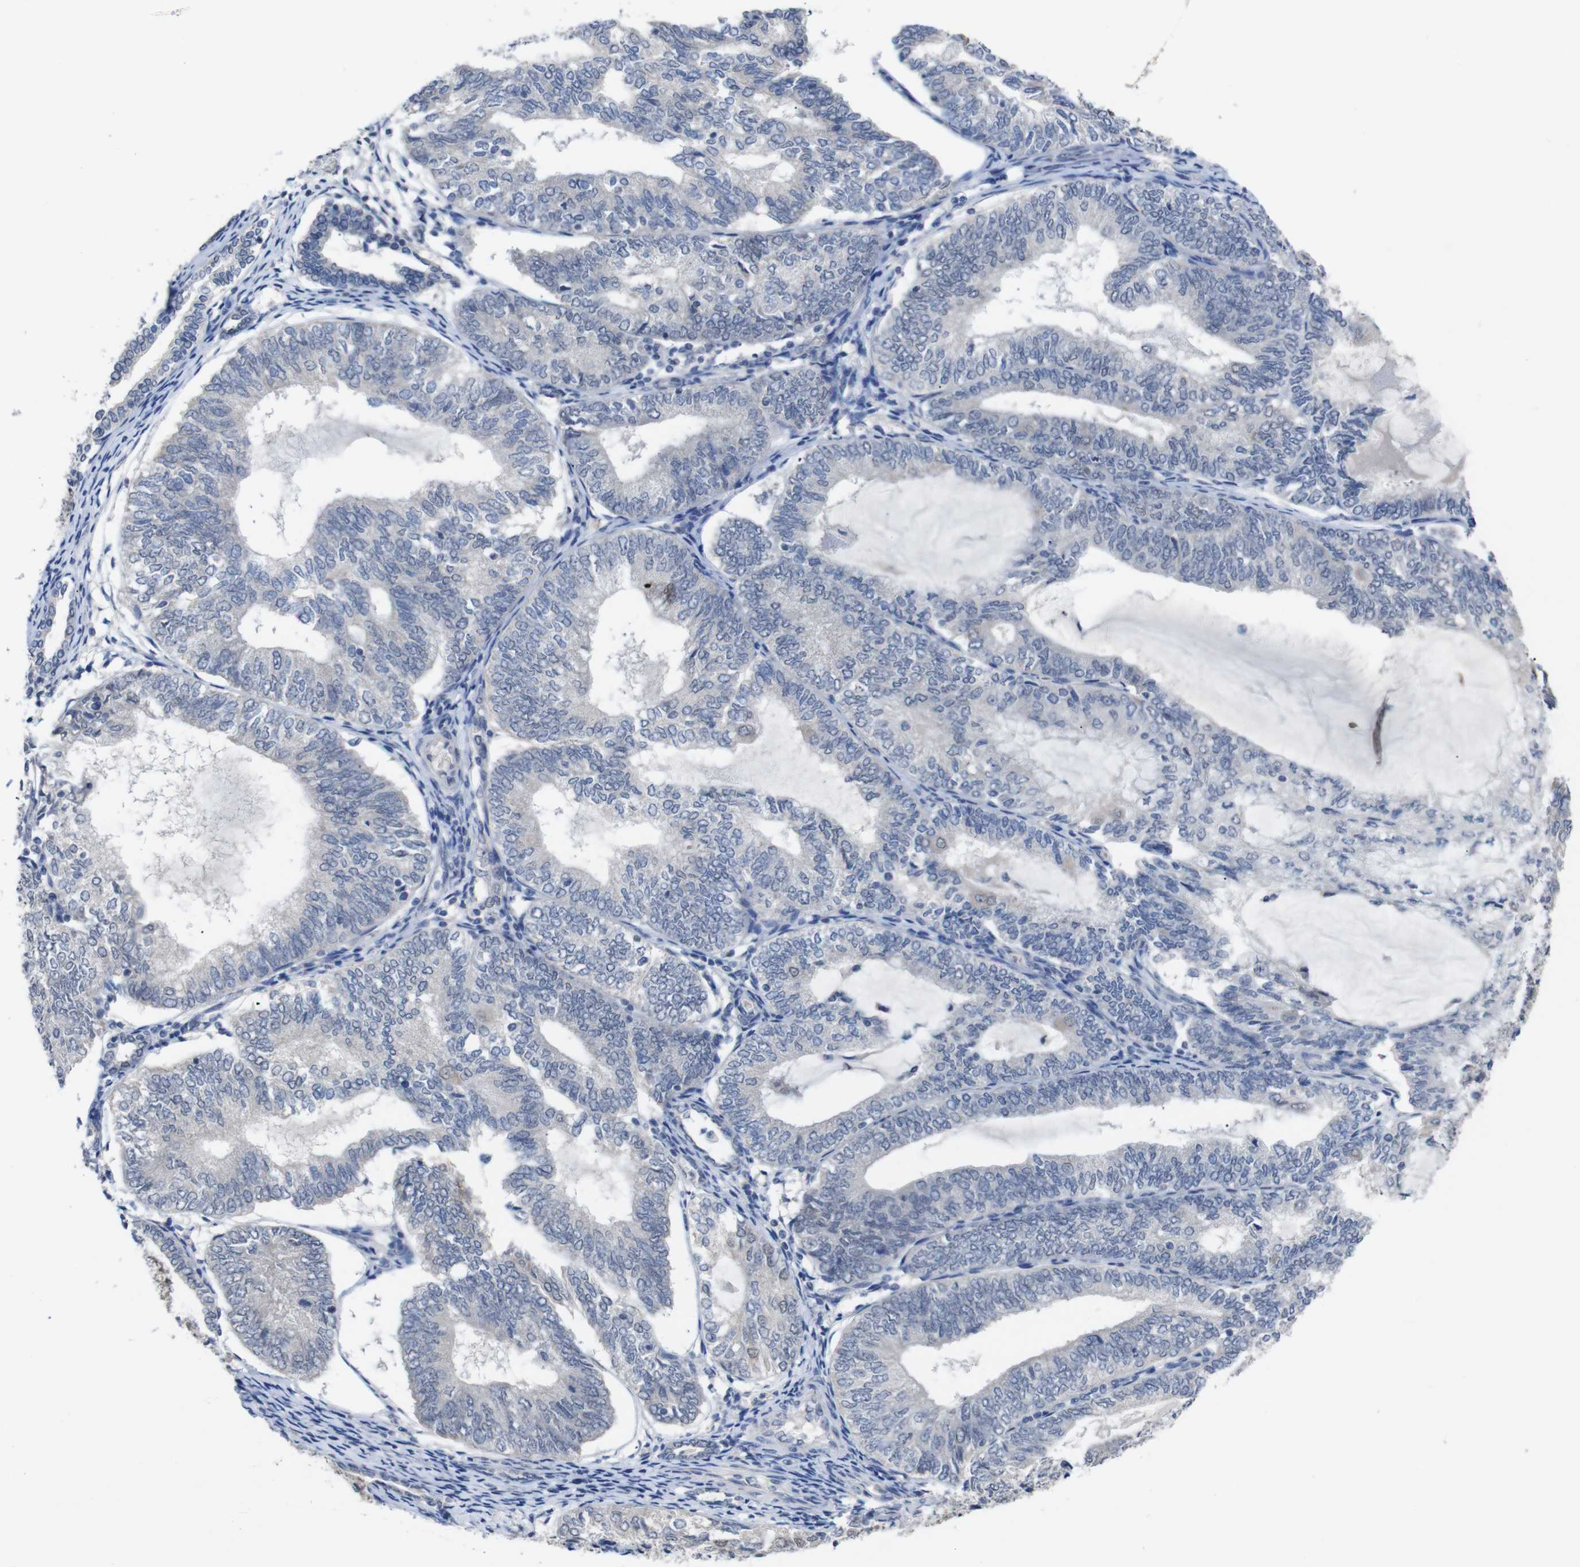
{"staining": {"intensity": "negative", "quantity": "none", "location": "none"}, "tissue": "endometrial cancer", "cell_type": "Tumor cells", "image_type": "cancer", "snomed": [{"axis": "morphology", "description": "Adenocarcinoma, NOS"}, {"axis": "topography", "description": "Endometrium"}], "caption": "Endometrial cancer (adenocarcinoma) was stained to show a protein in brown. There is no significant positivity in tumor cells.", "gene": "HNF1A", "patient": {"sex": "female", "age": 81}}